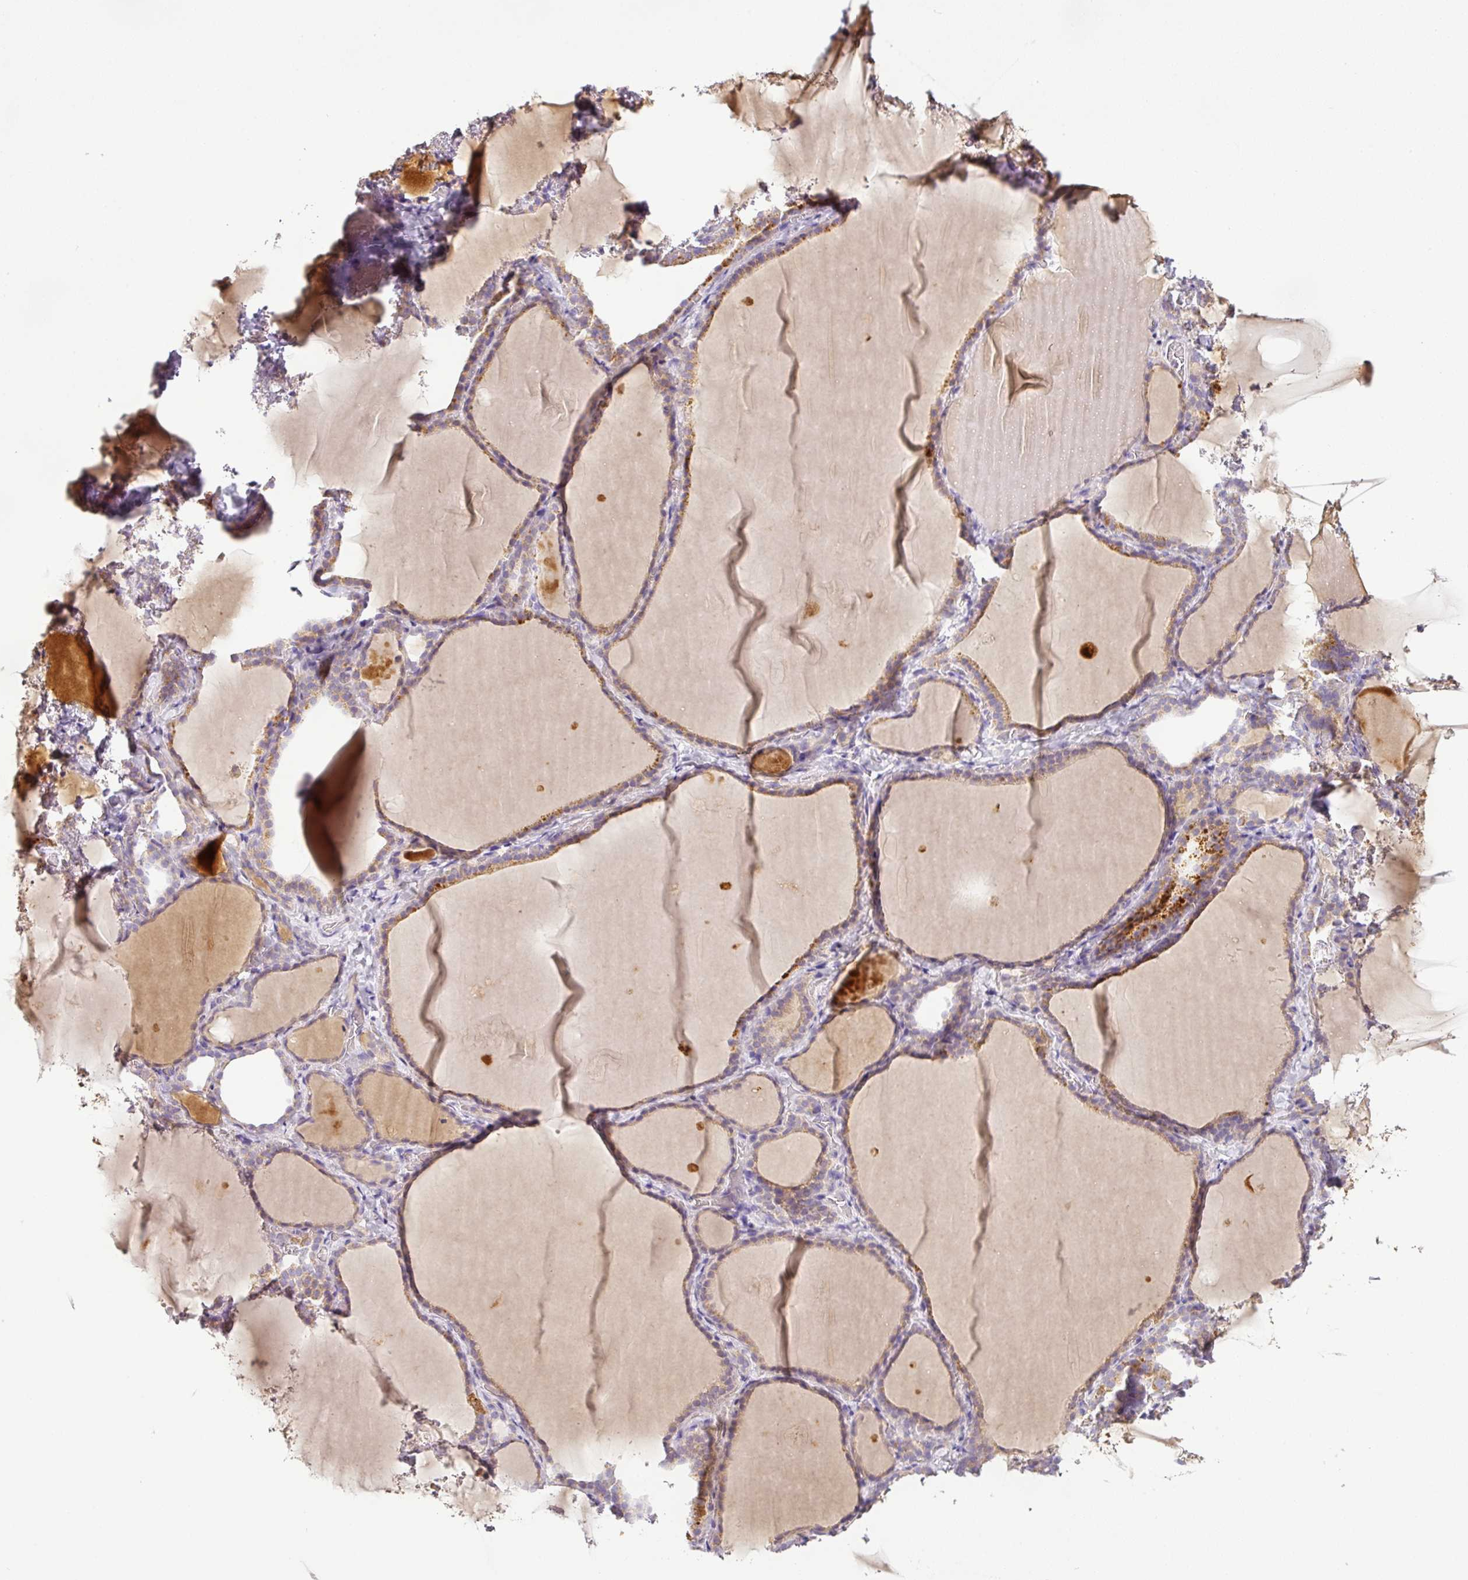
{"staining": {"intensity": "moderate", "quantity": "25%-75%", "location": "cytoplasmic/membranous"}, "tissue": "thyroid gland", "cell_type": "Glandular cells", "image_type": "normal", "snomed": [{"axis": "morphology", "description": "Normal tissue, NOS"}, {"axis": "topography", "description": "Thyroid gland"}], "caption": "A high-resolution micrograph shows immunohistochemistry (IHC) staining of normal thyroid gland, which exhibits moderate cytoplasmic/membranous expression in about 25%-75% of glandular cells.", "gene": "HMCN2", "patient": {"sex": "female", "age": 22}}